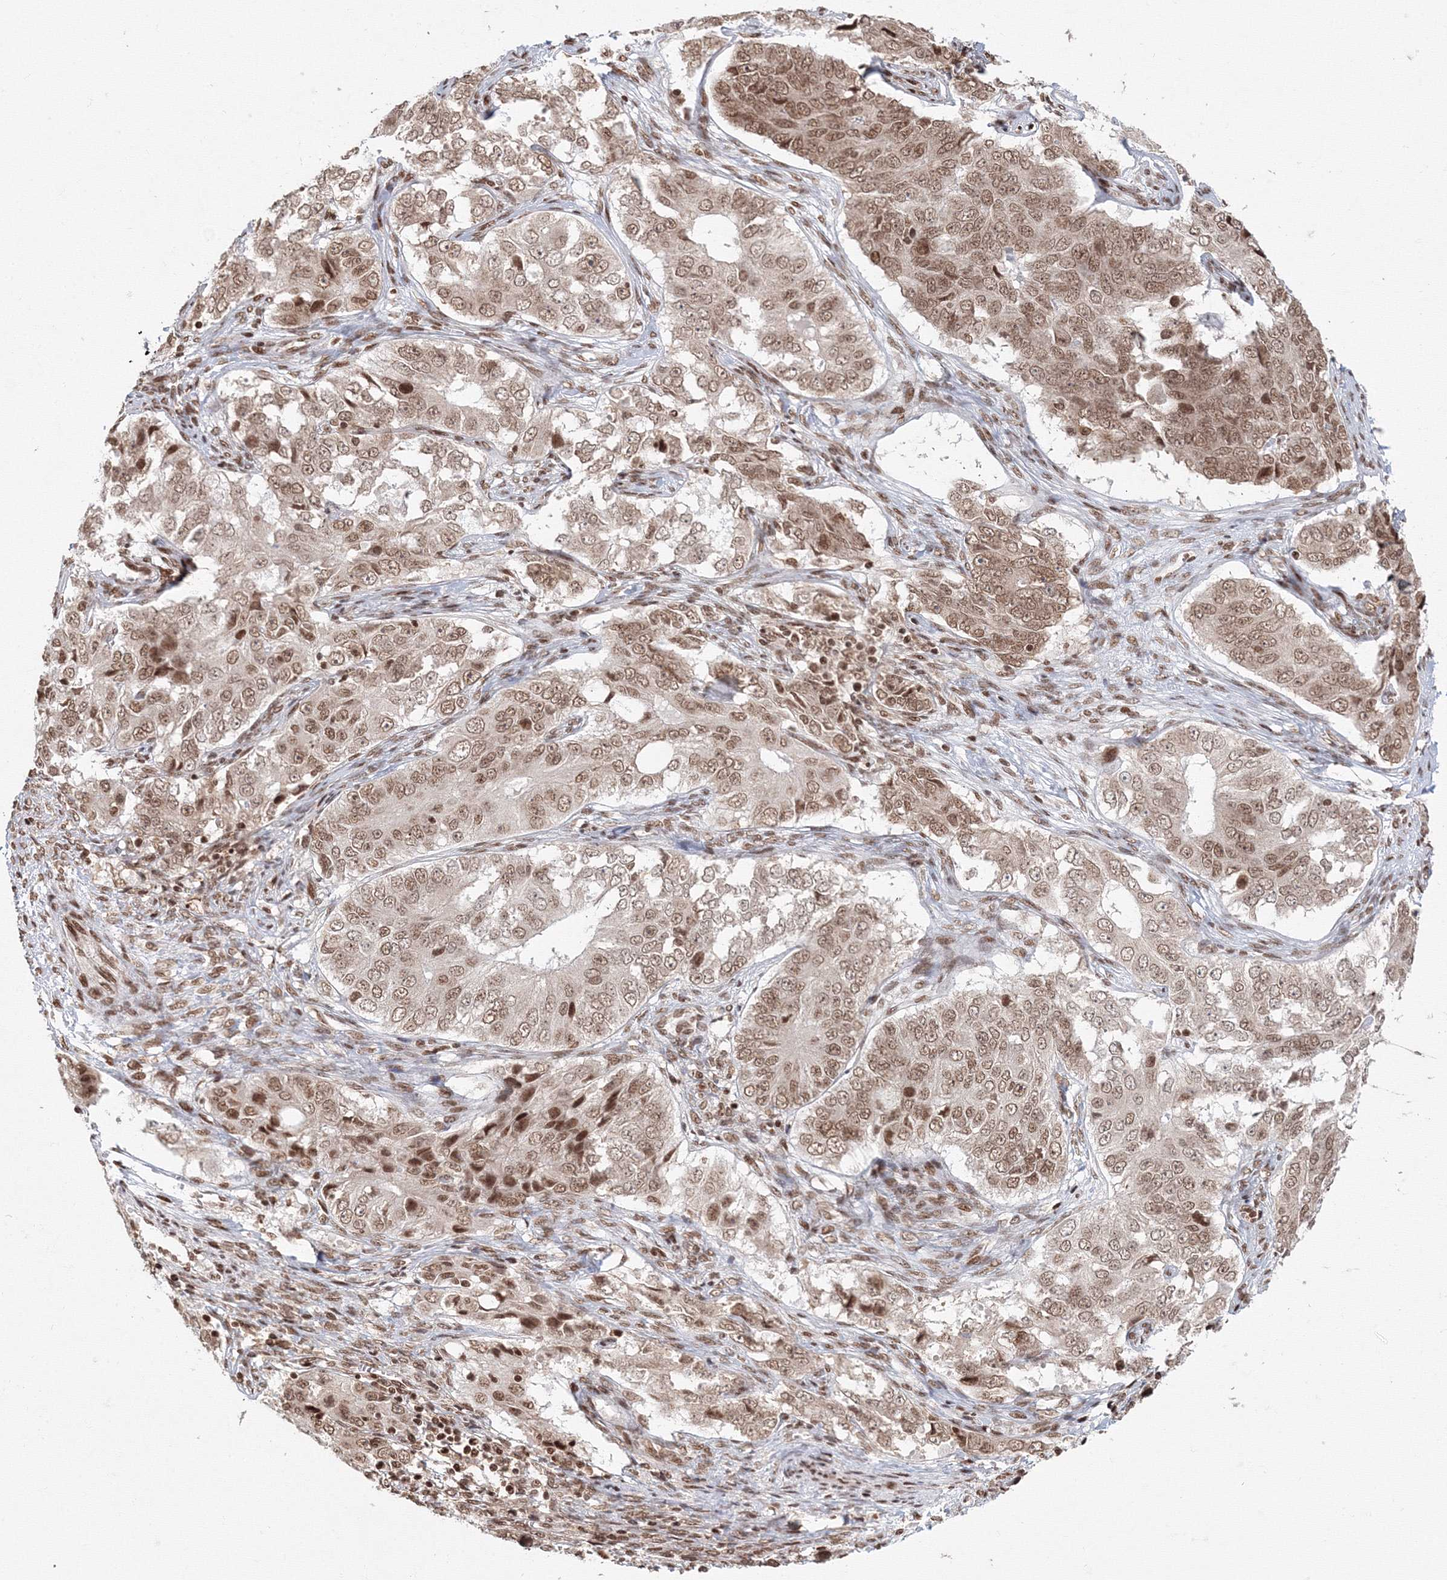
{"staining": {"intensity": "moderate", "quantity": ">75%", "location": "nuclear"}, "tissue": "ovarian cancer", "cell_type": "Tumor cells", "image_type": "cancer", "snomed": [{"axis": "morphology", "description": "Carcinoma, endometroid"}, {"axis": "topography", "description": "Ovary"}], "caption": "Immunohistochemistry (DAB) staining of endometroid carcinoma (ovarian) shows moderate nuclear protein positivity in about >75% of tumor cells.", "gene": "KIF20A", "patient": {"sex": "female", "age": 51}}